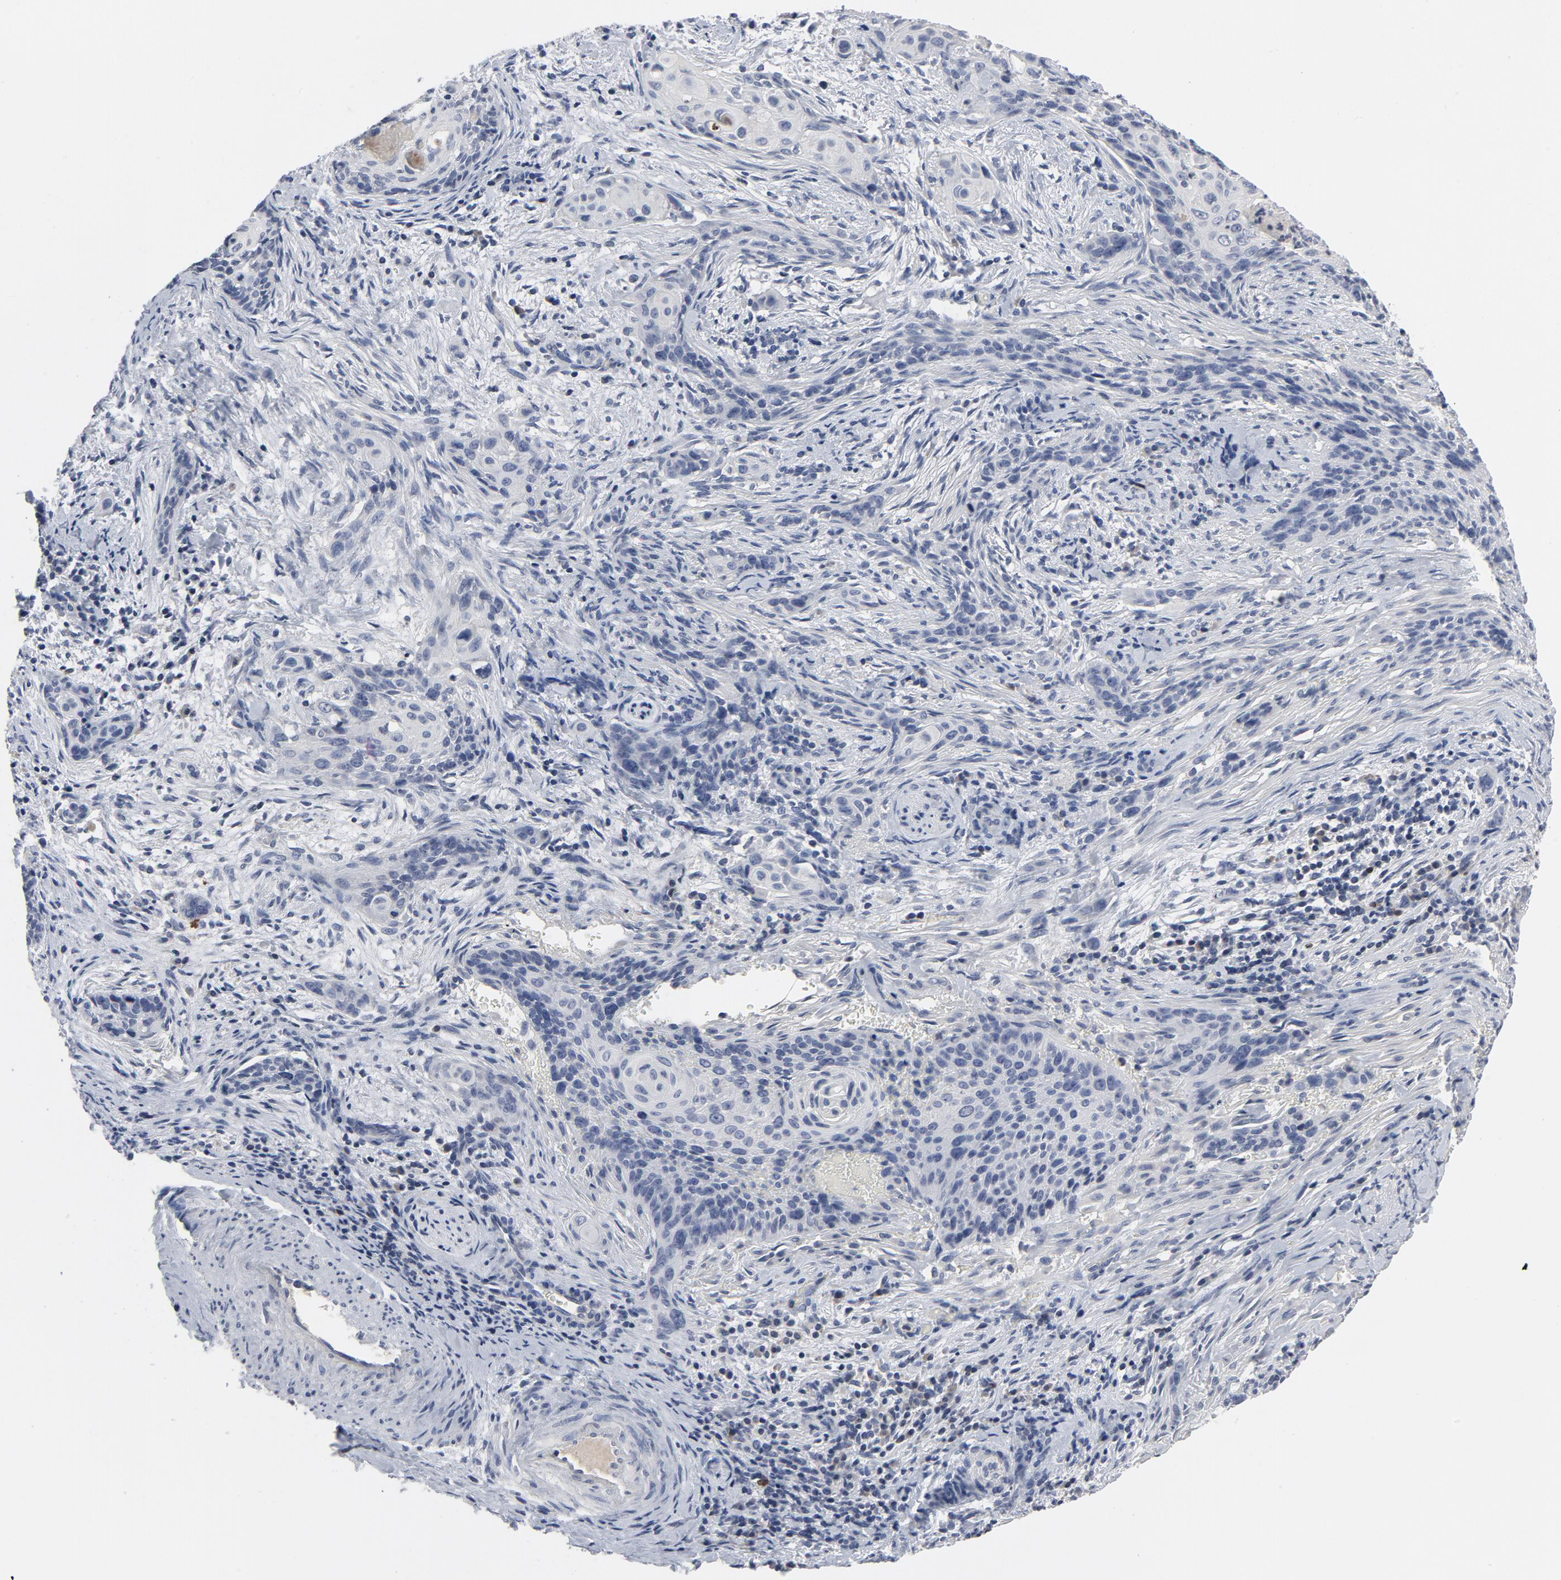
{"staining": {"intensity": "negative", "quantity": "none", "location": "none"}, "tissue": "cervical cancer", "cell_type": "Tumor cells", "image_type": "cancer", "snomed": [{"axis": "morphology", "description": "Squamous cell carcinoma, NOS"}, {"axis": "topography", "description": "Cervix"}], "caption": "DAB (3,3'-diaminobenzidine) immunohistochemical staining of human squamous cell carcinoma (cervical) reveals no significant positivity in tumor cells. Nuclei are stained in blue.", "gene": "TCL1A", "patient": {"sex": "female", "age": 33}}